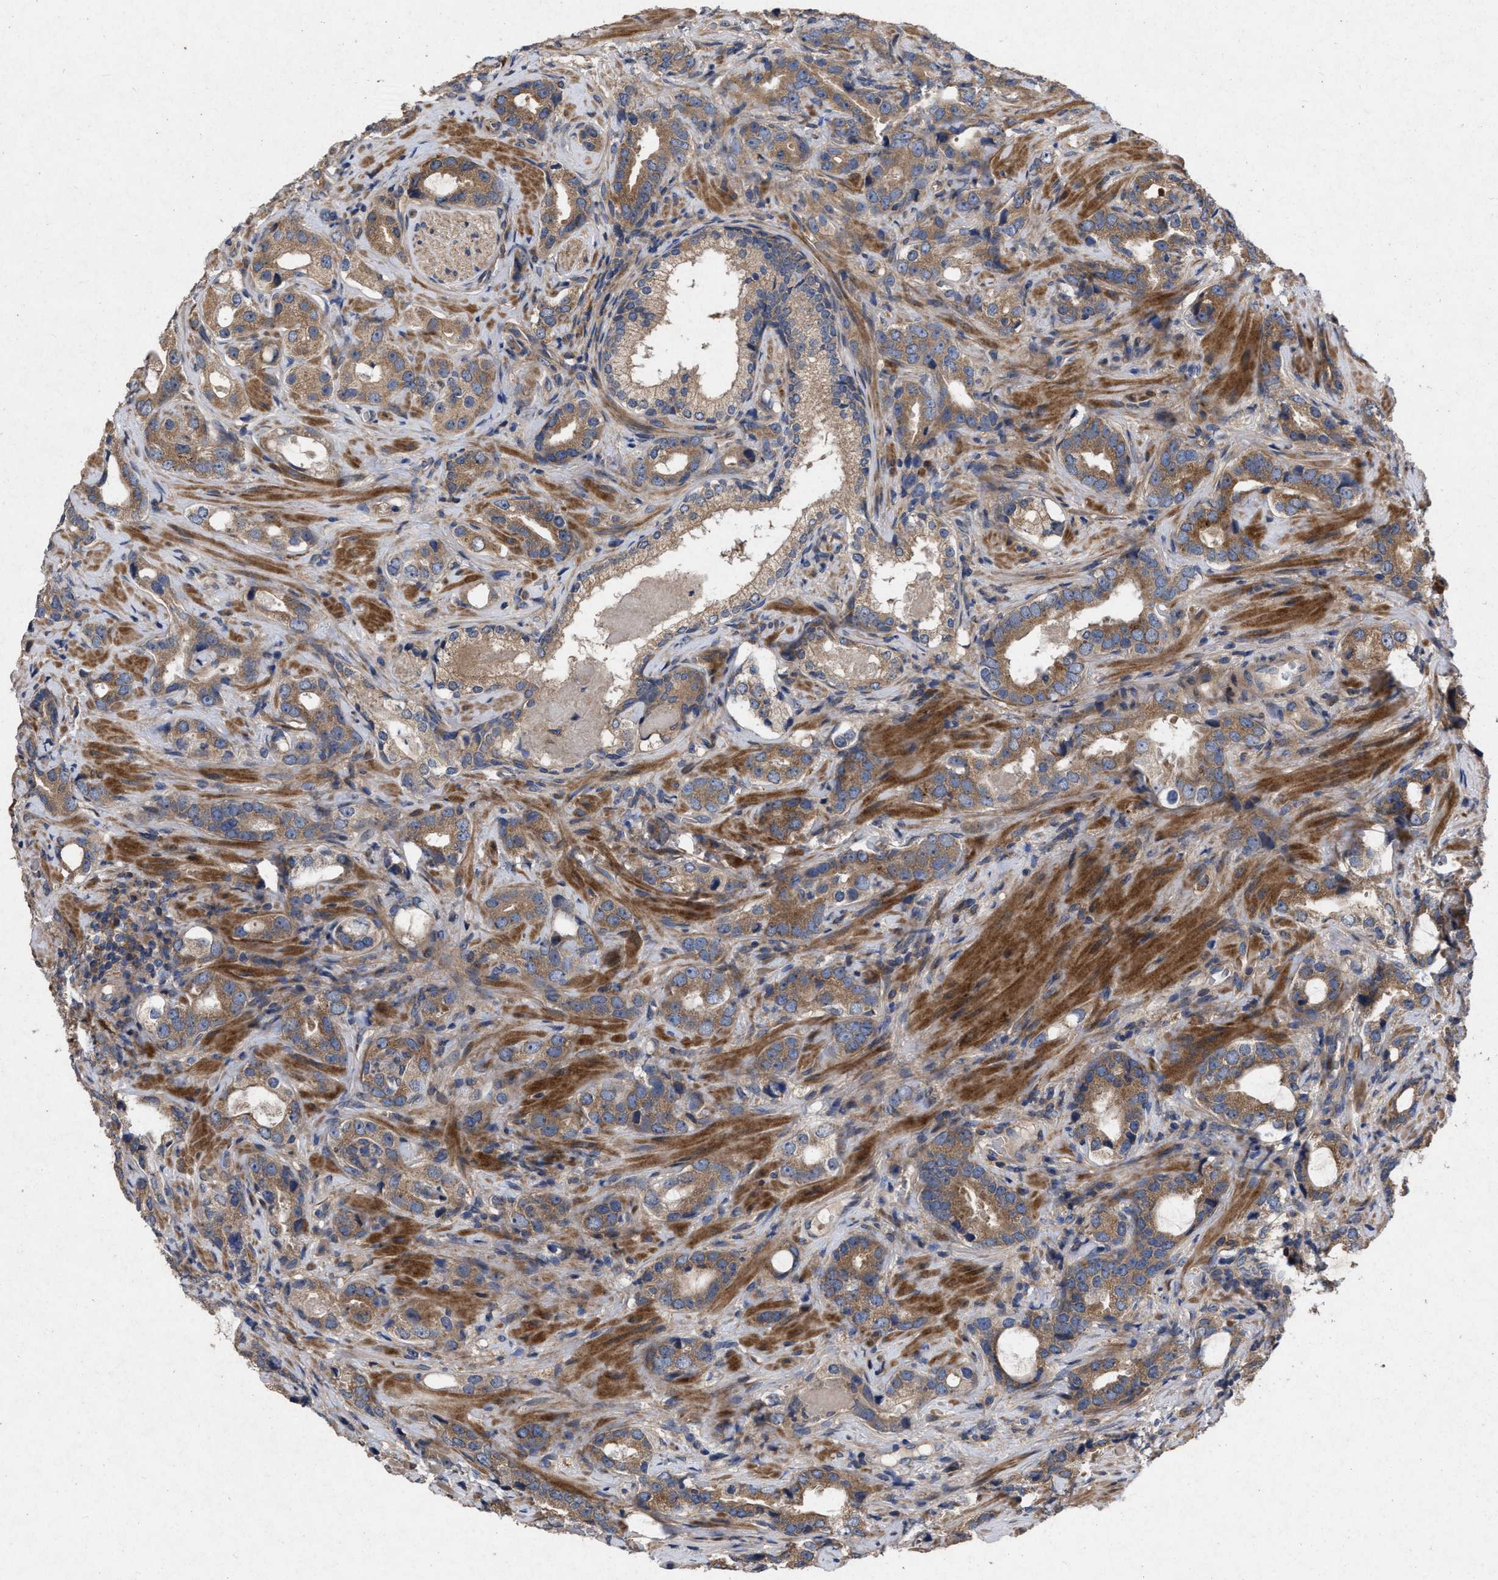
{"staining": {"intensity": "moderate", "quantity": ">75%", "location": "cytoplasmic/membranous"}, "tissue": "prostate cancer", "cell_type": "Tumor cells", "image_type": "cancer", "snomed": [{"axis": "morphology", "description": "Adenocarcinoma, High grade"}, {"axis": "topography", "description": "Prostate"}], "caption": "This is an image of IHC staining of adenocarcinoma (high-grade) (prostate), which shows moderate staining in the cytoplasmic/membranous of tumor cells.", "gene": "CDKN2C", "patient": {"sex": "male", "age": 63}}